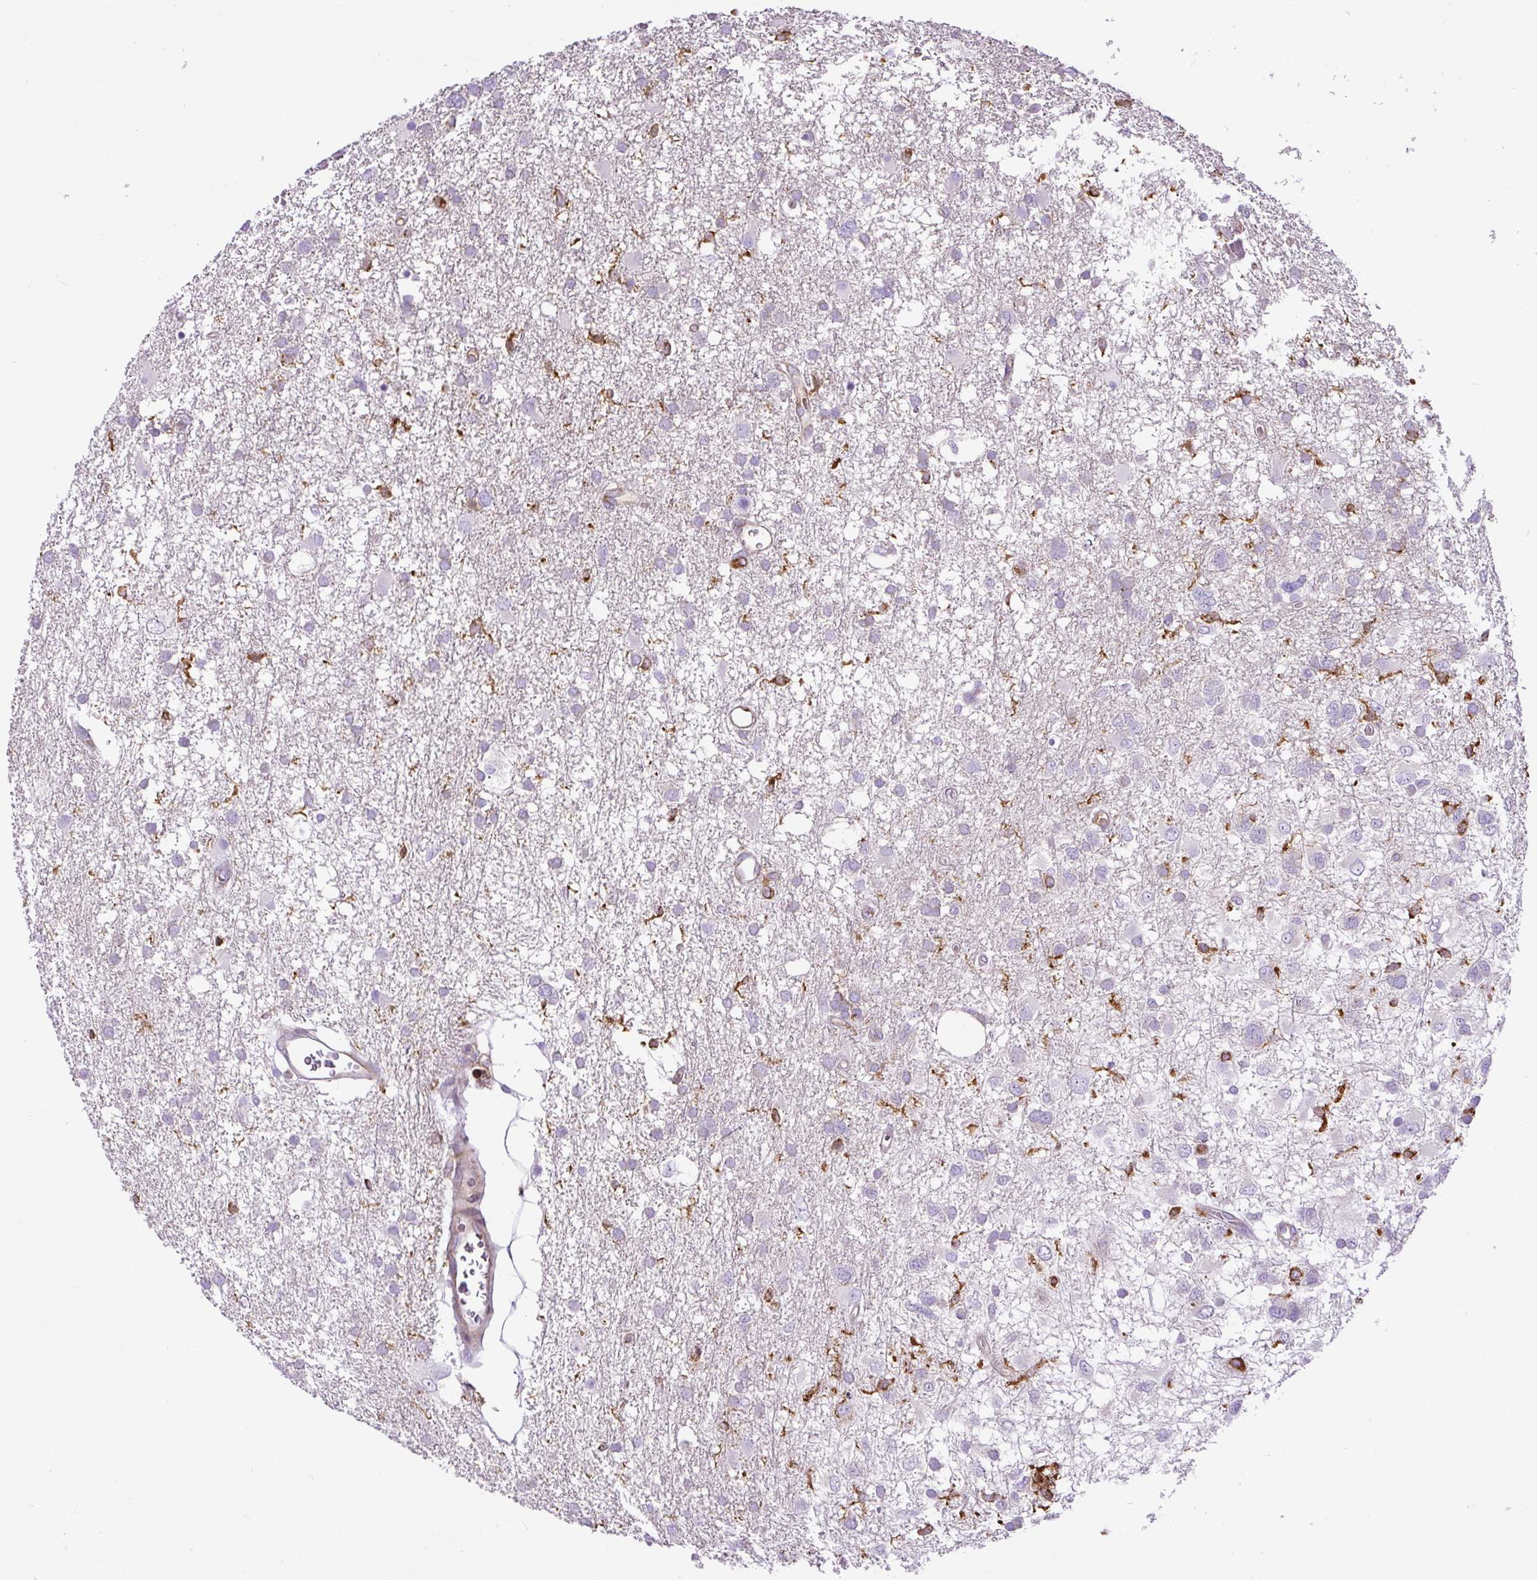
{"staining": {"intensity": "negative", "quantity": "none", "location": "none"}, "tissue": "glioma", "cell_type": "Tumor cells", "image_type": "cancer", "snomed": [{"axis": "morphology", "description": "Glioma, malignant, High grade"}, {"axis": "topography", "description": "Brain"}], "caption": "High magnification brightfield microscopy of glioma stained with DAB (brown) and counterstained with hematoxylin (blue): tumor cells show no significant staining.", "gene": "MAP1S", "patient": {"sex": "male", "age": 61}}